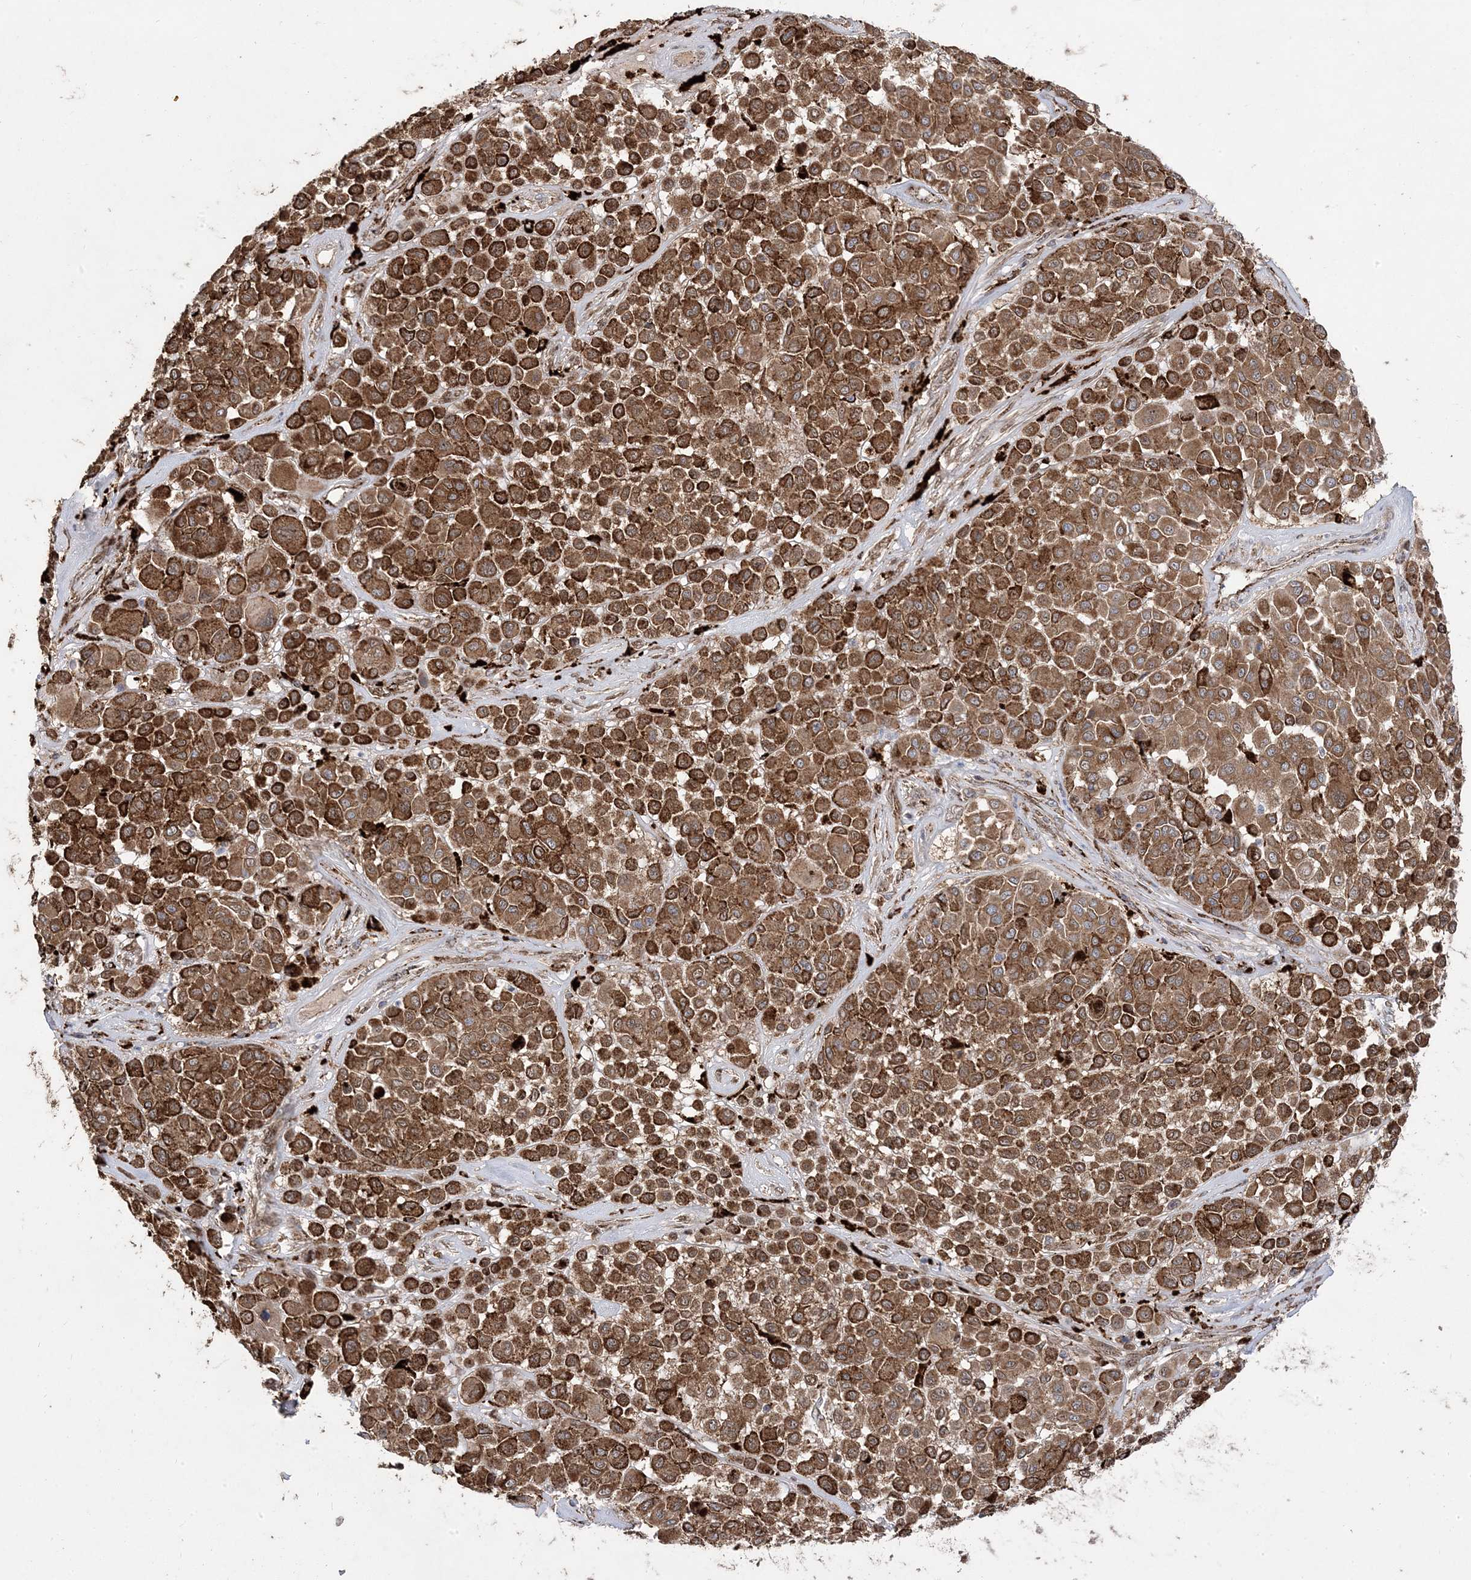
{"staining": {"intensity": "strong", "quantity": ">75%", "location": "cytoplasmic/membranous"}, "tissue": "melanoma", "cell_type": "Tumor cells", "image_type": "cancer", "snomed": [{"axis": "morphology", "description": "Malignant melanoma, Metastatic site"}, {"axis": "topography", "description": "Soft tissue"}], "caption": "IHC (DAB (3,3'-diaminobenzidine)) staining of human melanoma demonstrates strong cytoplasmic/membranous protein positivity in approximately >75% of tumor cells. The staining is performed using DAB brown chromogen to label protein expression. The nuclei are counter-stained blue using hematoxylin.", "gene": "PPOX", "patient": {"sex": "male", "age": 41}}